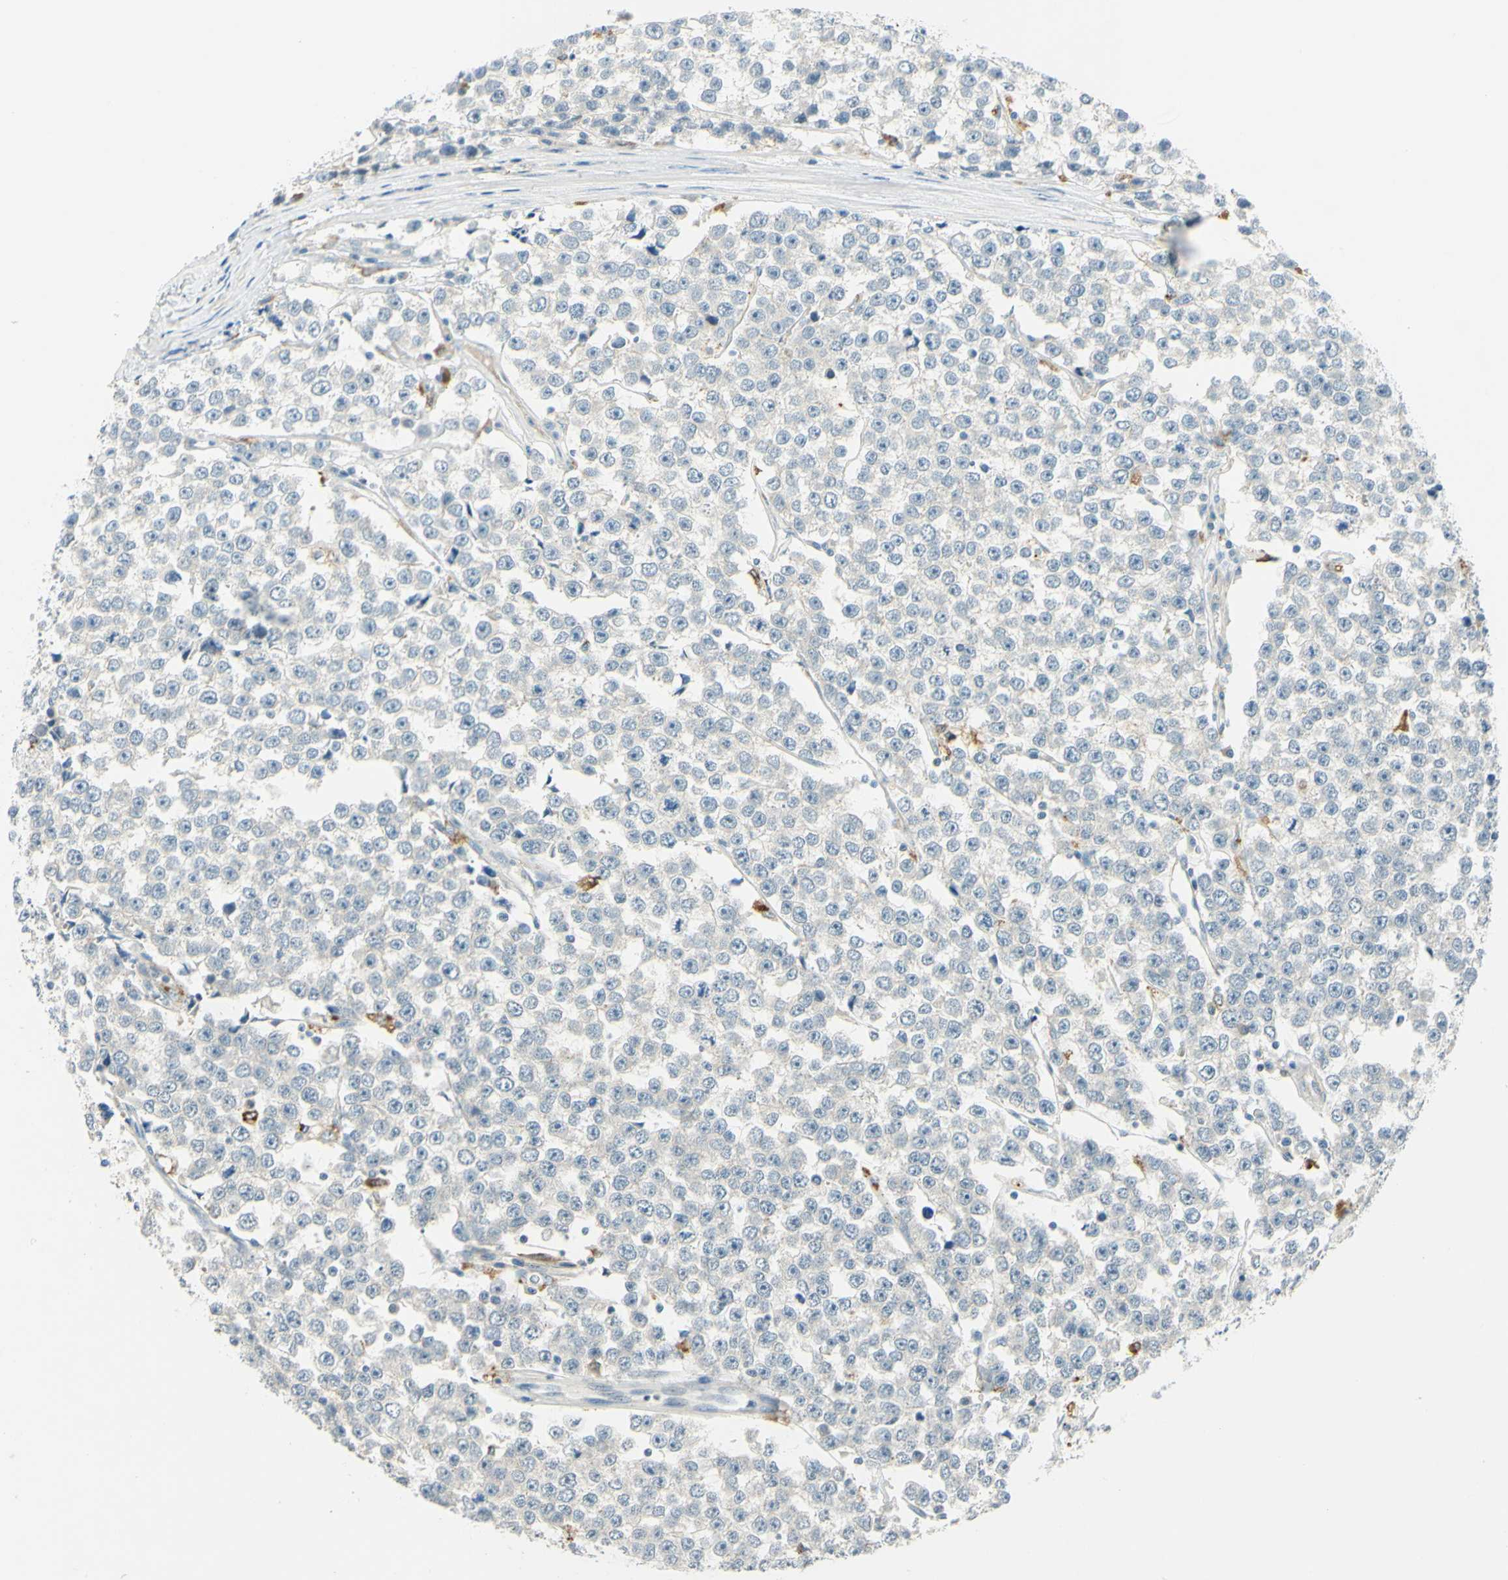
{"staining": {"intensity": "negative", "quantity": "none", "location": "none"}, "tissue": "testis cancer", "cell_type": "Tumor cells", "image_type": "cancer", "snomed": [{"axis": "morphology", "description": "Seminoma, NOS"}, {"axis": "morphology", "description": "Carcinoma, Embryonal, NOS"}, {"axis": "topography", "description": "Testis"}], "caption": "Testis cancer was stained to show a protein in brown. There is no significant staining in tumor cells.", "gene": "LAMA3", "patient": {"sex": "male", "age": 52}}